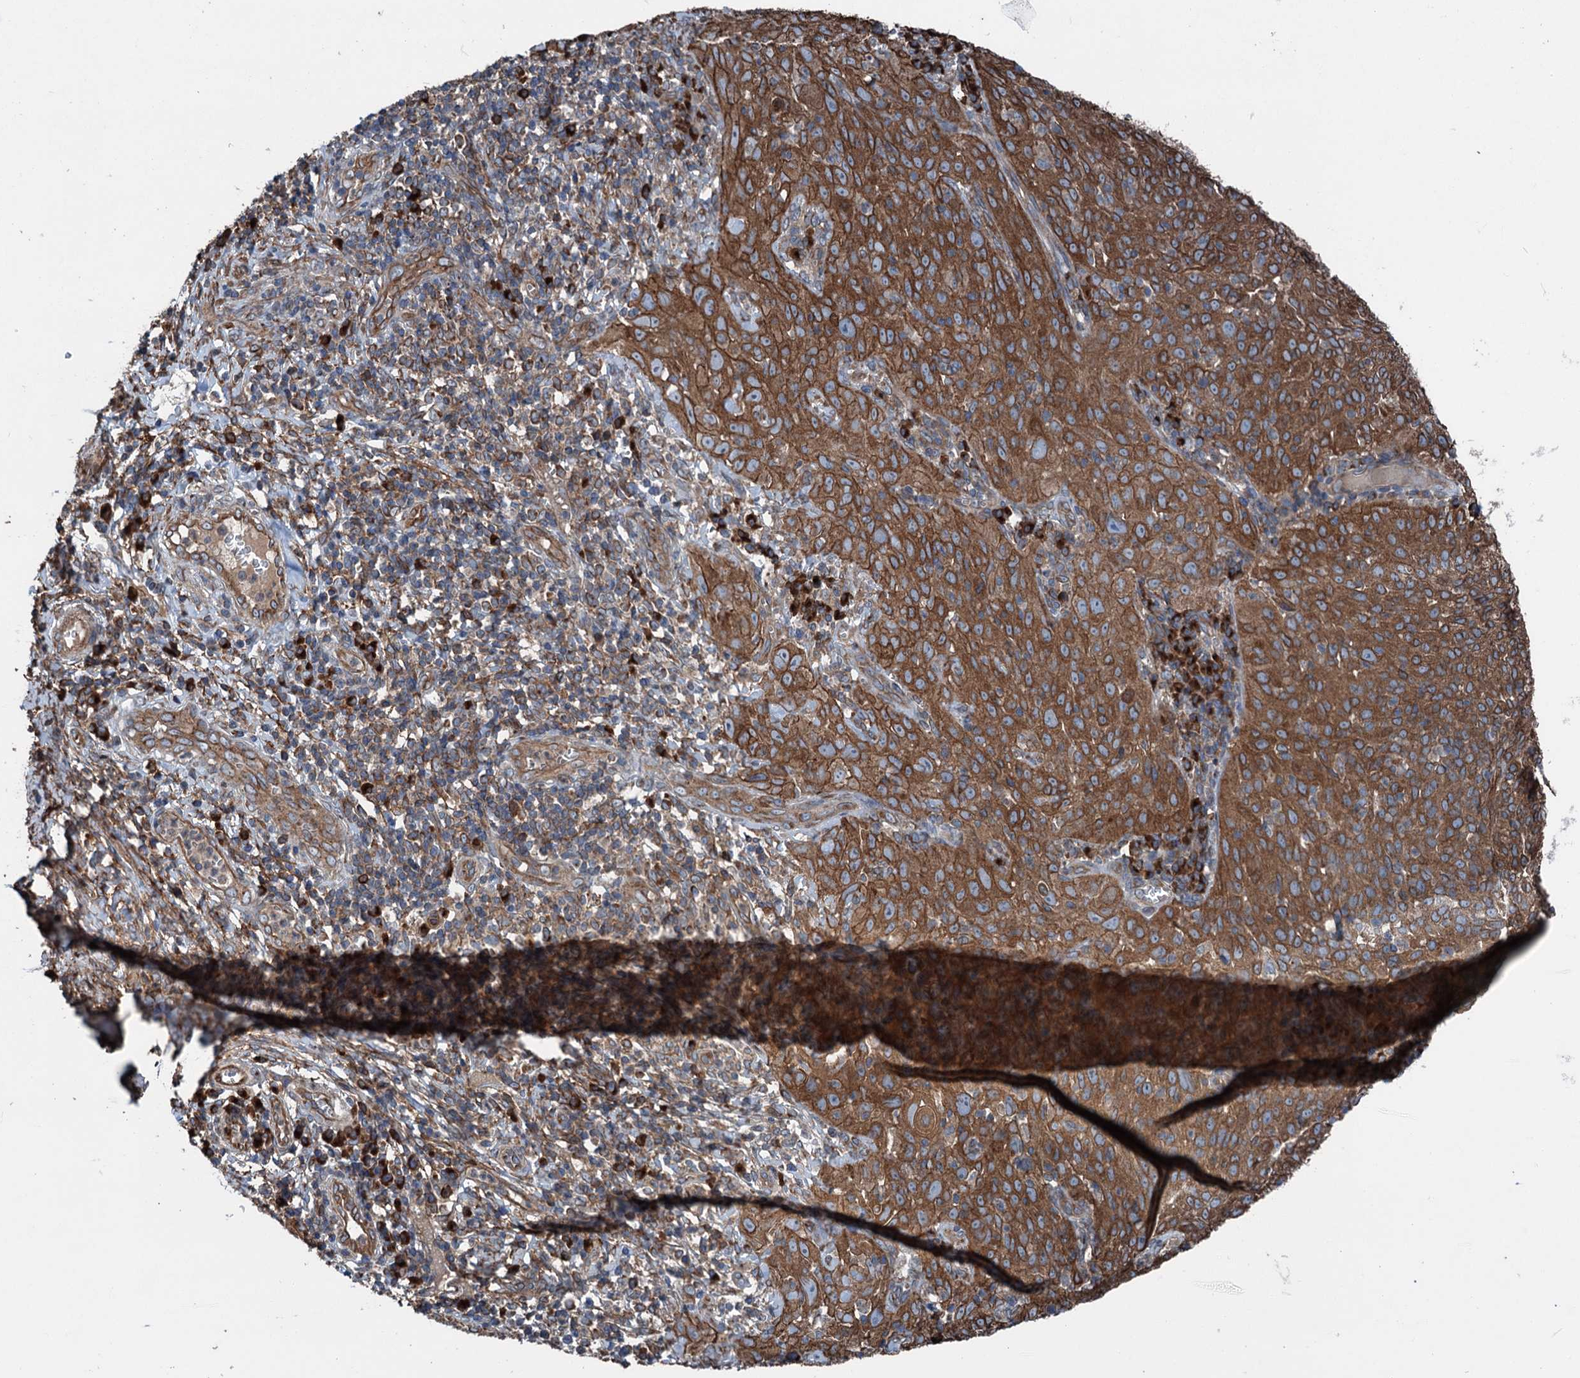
{"staining": {"intensity": "moderate", "quantity": ">75%", "location": "cytoplasmic/membranous"}, "tissue": "cervical cancer", "cell_type": "Tumor cells", "image_type": "cancer", "snomed": [{"axis": "morphology", "description": "Squamous cell carcinoma, NOS"}, {"axis": "topography", "description": "Cervix"}], "caption": "Immunohistochemical staining of cervical squamous cell carcinoma displays medium levels of moderate cytoplasmic/membranous staining in about >75% of tumor cells.", "gene": "CALCOCO1", "patient": {"sex": "female", "age": 31}}